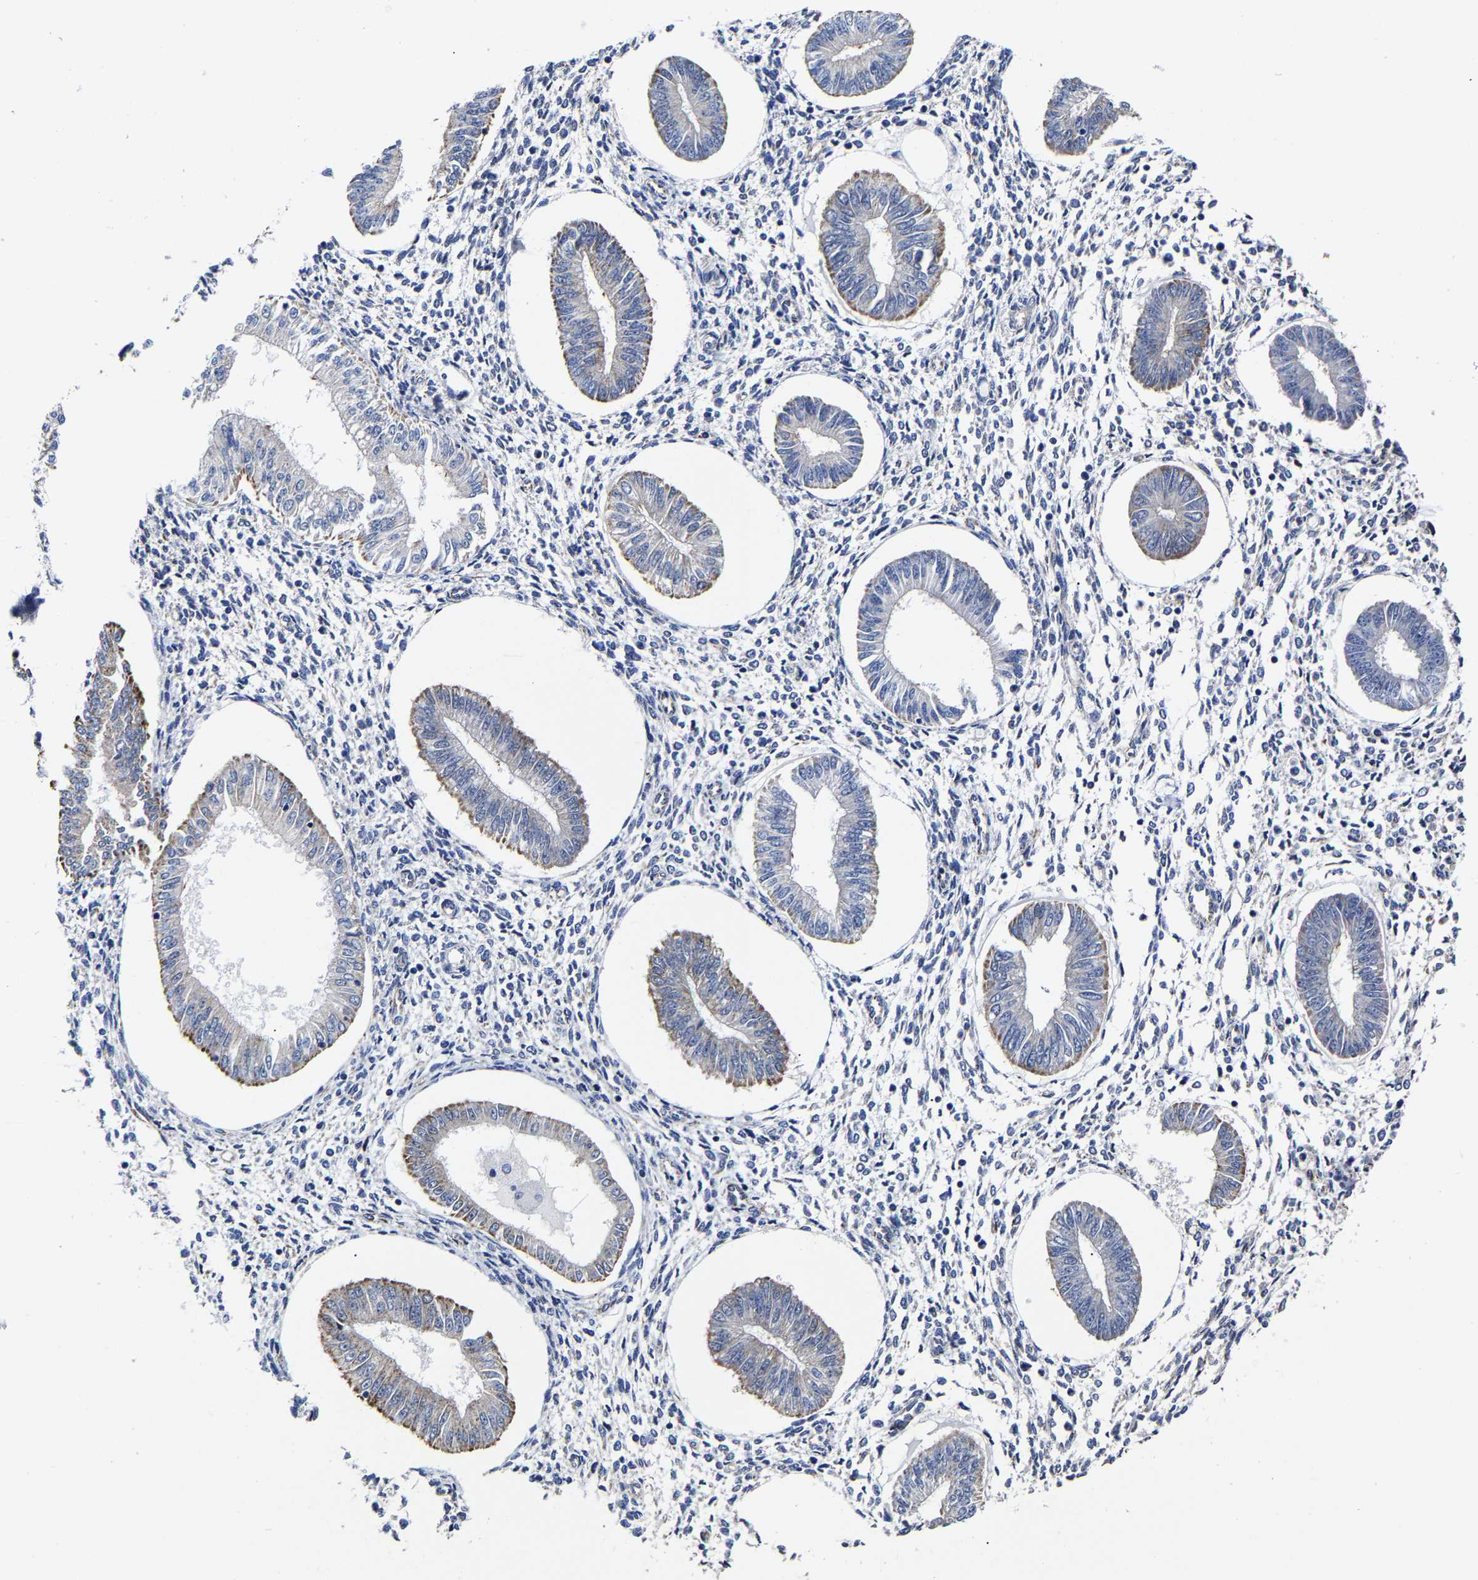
{"staining": {"intensity": "weak", "quantity": "25%-75%", "location": "cytoplasmic/membranous"}, "tissue": "endometrium", "cell_type": "Cells in endometrial stroma", "image_type": "normal", "snomed": [{"axis": "morphology", "description": "Normal tissue, NOS"}, {"axis": "topography", "description": "Endometrium"}], "caption": "The photomicrograph displays immunohistochemical staining of normal endometrium. There is weak cytoplasmic/membranous staining is identified in about 25%-75% of cells in endometrial stroma.", "gene": "AASS", "patient": {"sex": "female", "age": 50}}